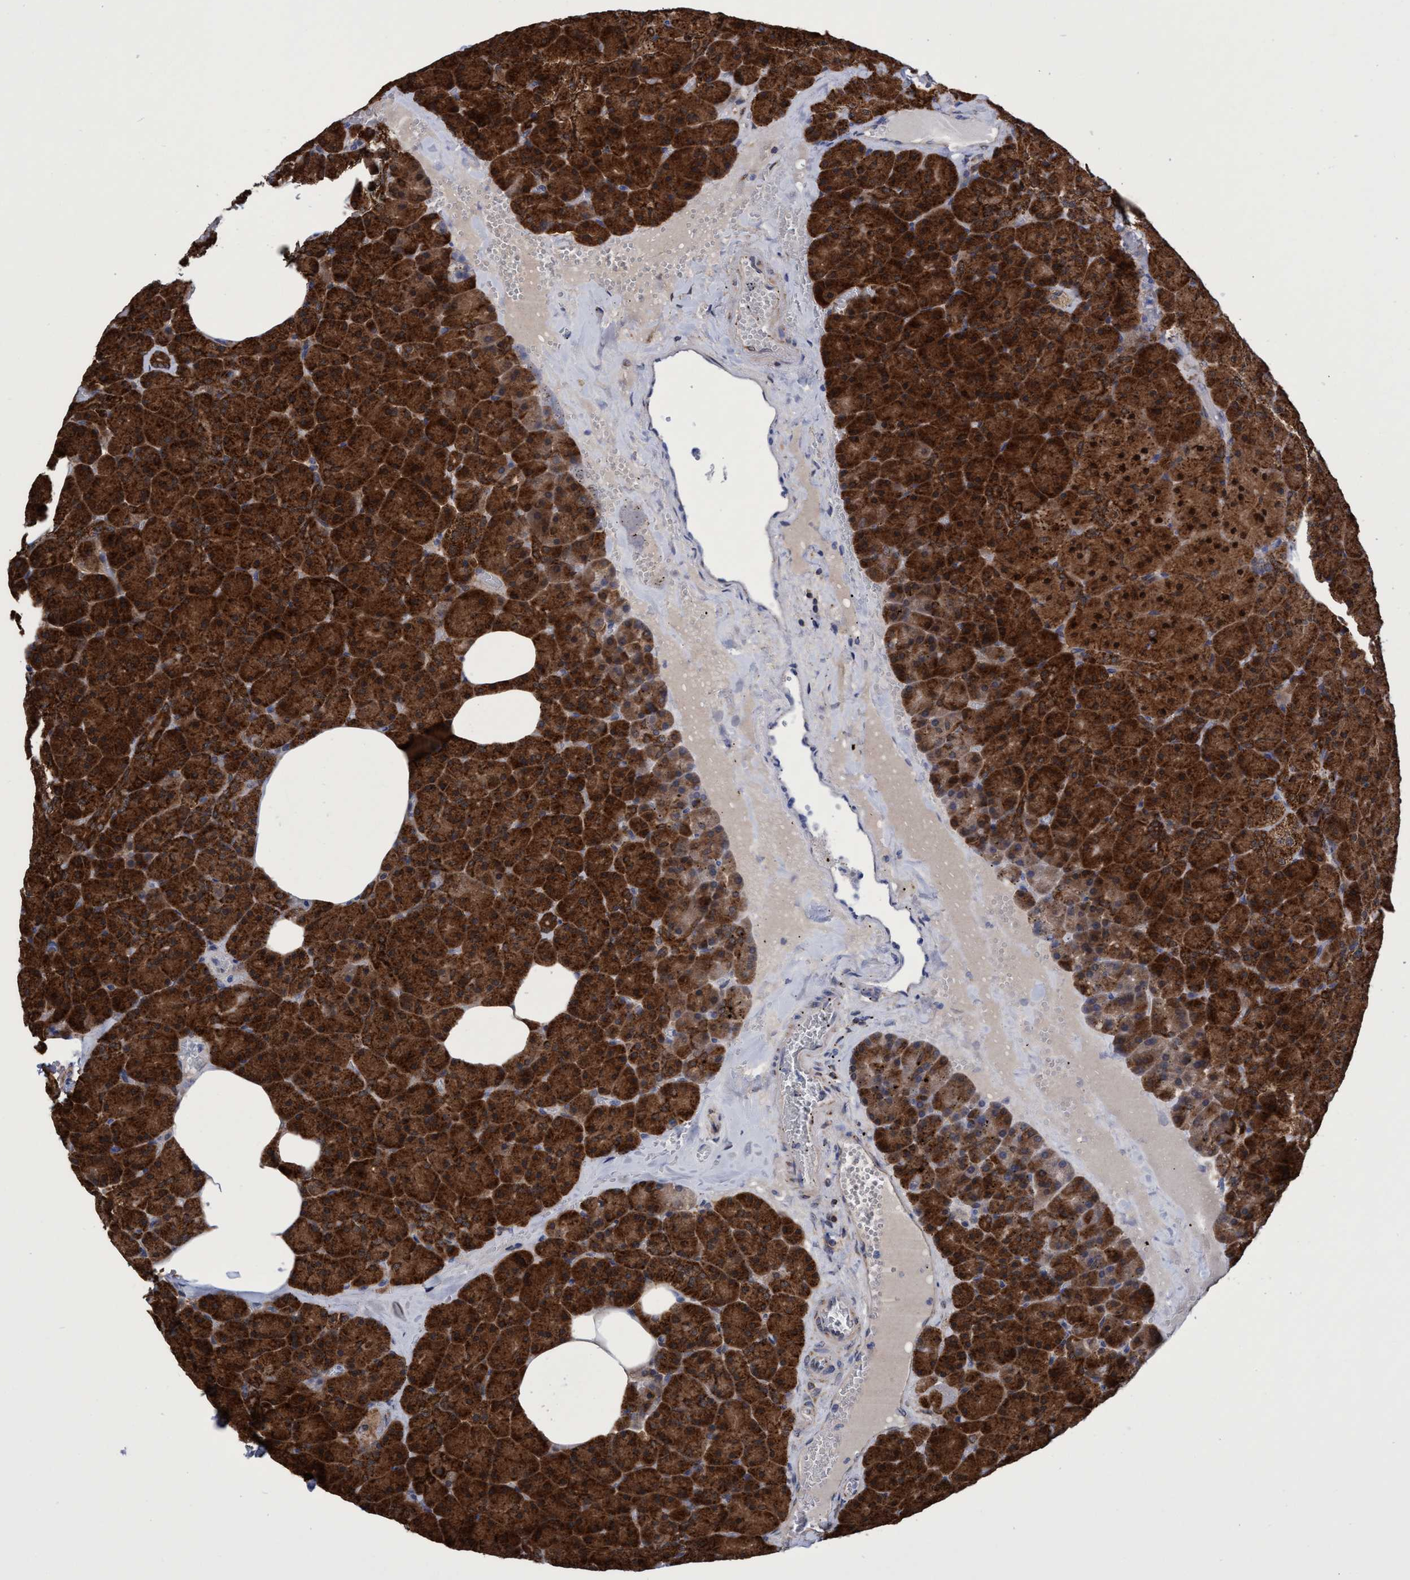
{"staining": {"intensity": "strong", "quantity": ">75%", "location": "cytoplasmic/membranous"}, "tissue": "pancreas", "cell_type": "Exocrine glandular cells", "image_type": "normal", "snomed": [{"axis": "morphology", "description": "Normal tissue, NOS"}, {"axis": "morphology", "description": "Carcinoid, malignant, NOS"}, {"axis": "topography", "description": "Pancreas"}], "caption": "Immunohistochemical staining of unremarkable human pancreas displays high levels of strong cytoplasmic/membranous expression in about >75% of exocrine glandular cells.", "gene": "CRYZ", "patient": {"sex": "female", "age": 35}}